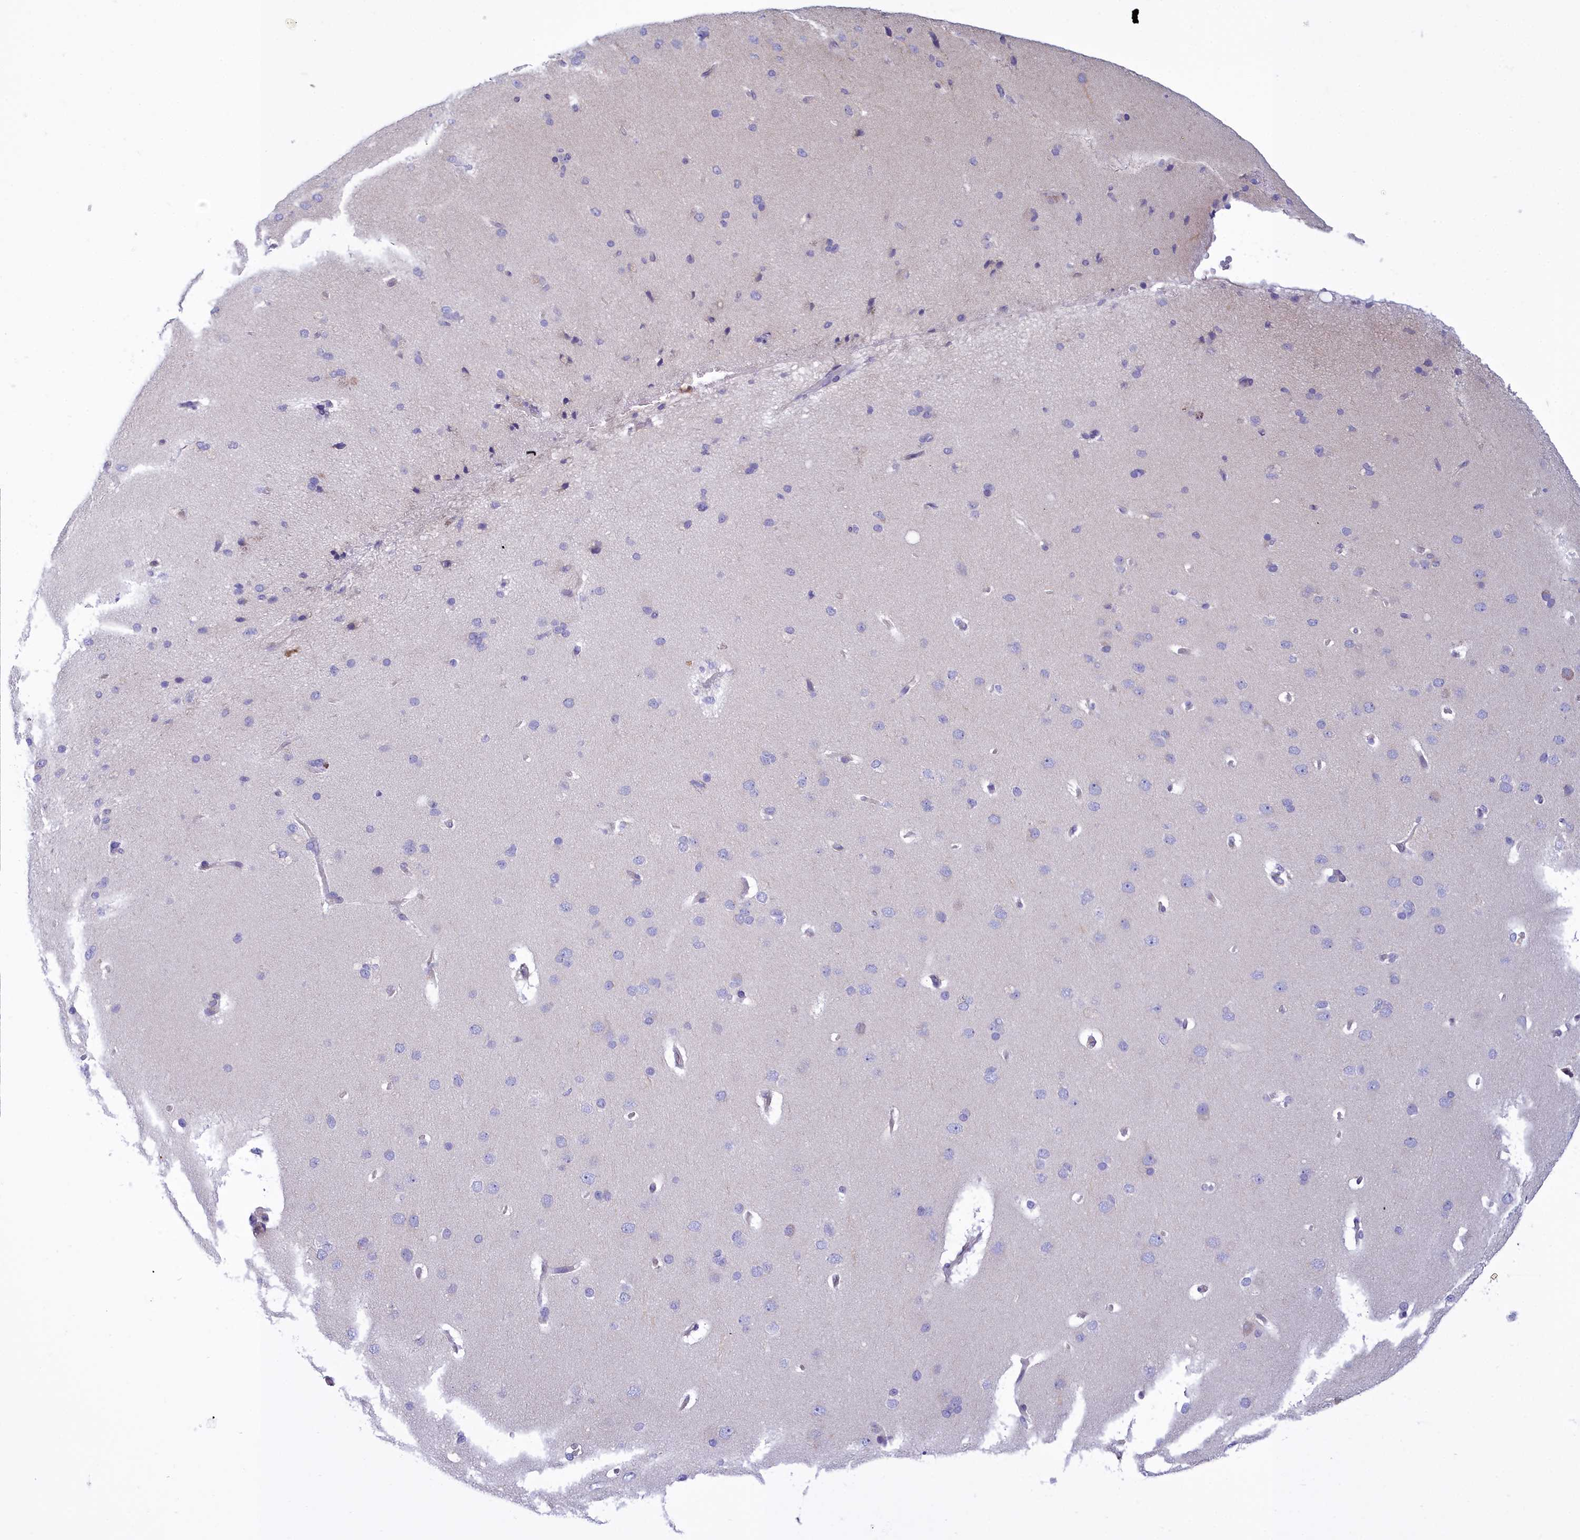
{"staining": {"intensity": "negative", "quantity": "none", "location": "none"}, "tissue": "cerebral cortex", "cell_type": "Endothelial cells", "image_type": "normal", "snomed": [{"axis": "morphology", "description": "Normal tissue, NOS"}, {"axis": "topography", "description": "Cerebral cortex"}], "caption": "High magnification brightfield microscopy of unremarkable cerebral cortex stained with DAB (brown) and counterstained with hematoxylin (blue): endothelial cells show no significant positivity. Nuclei are stained in blue.", "gene": "HM13", "patient": {"sex": "male", "age": 62}}